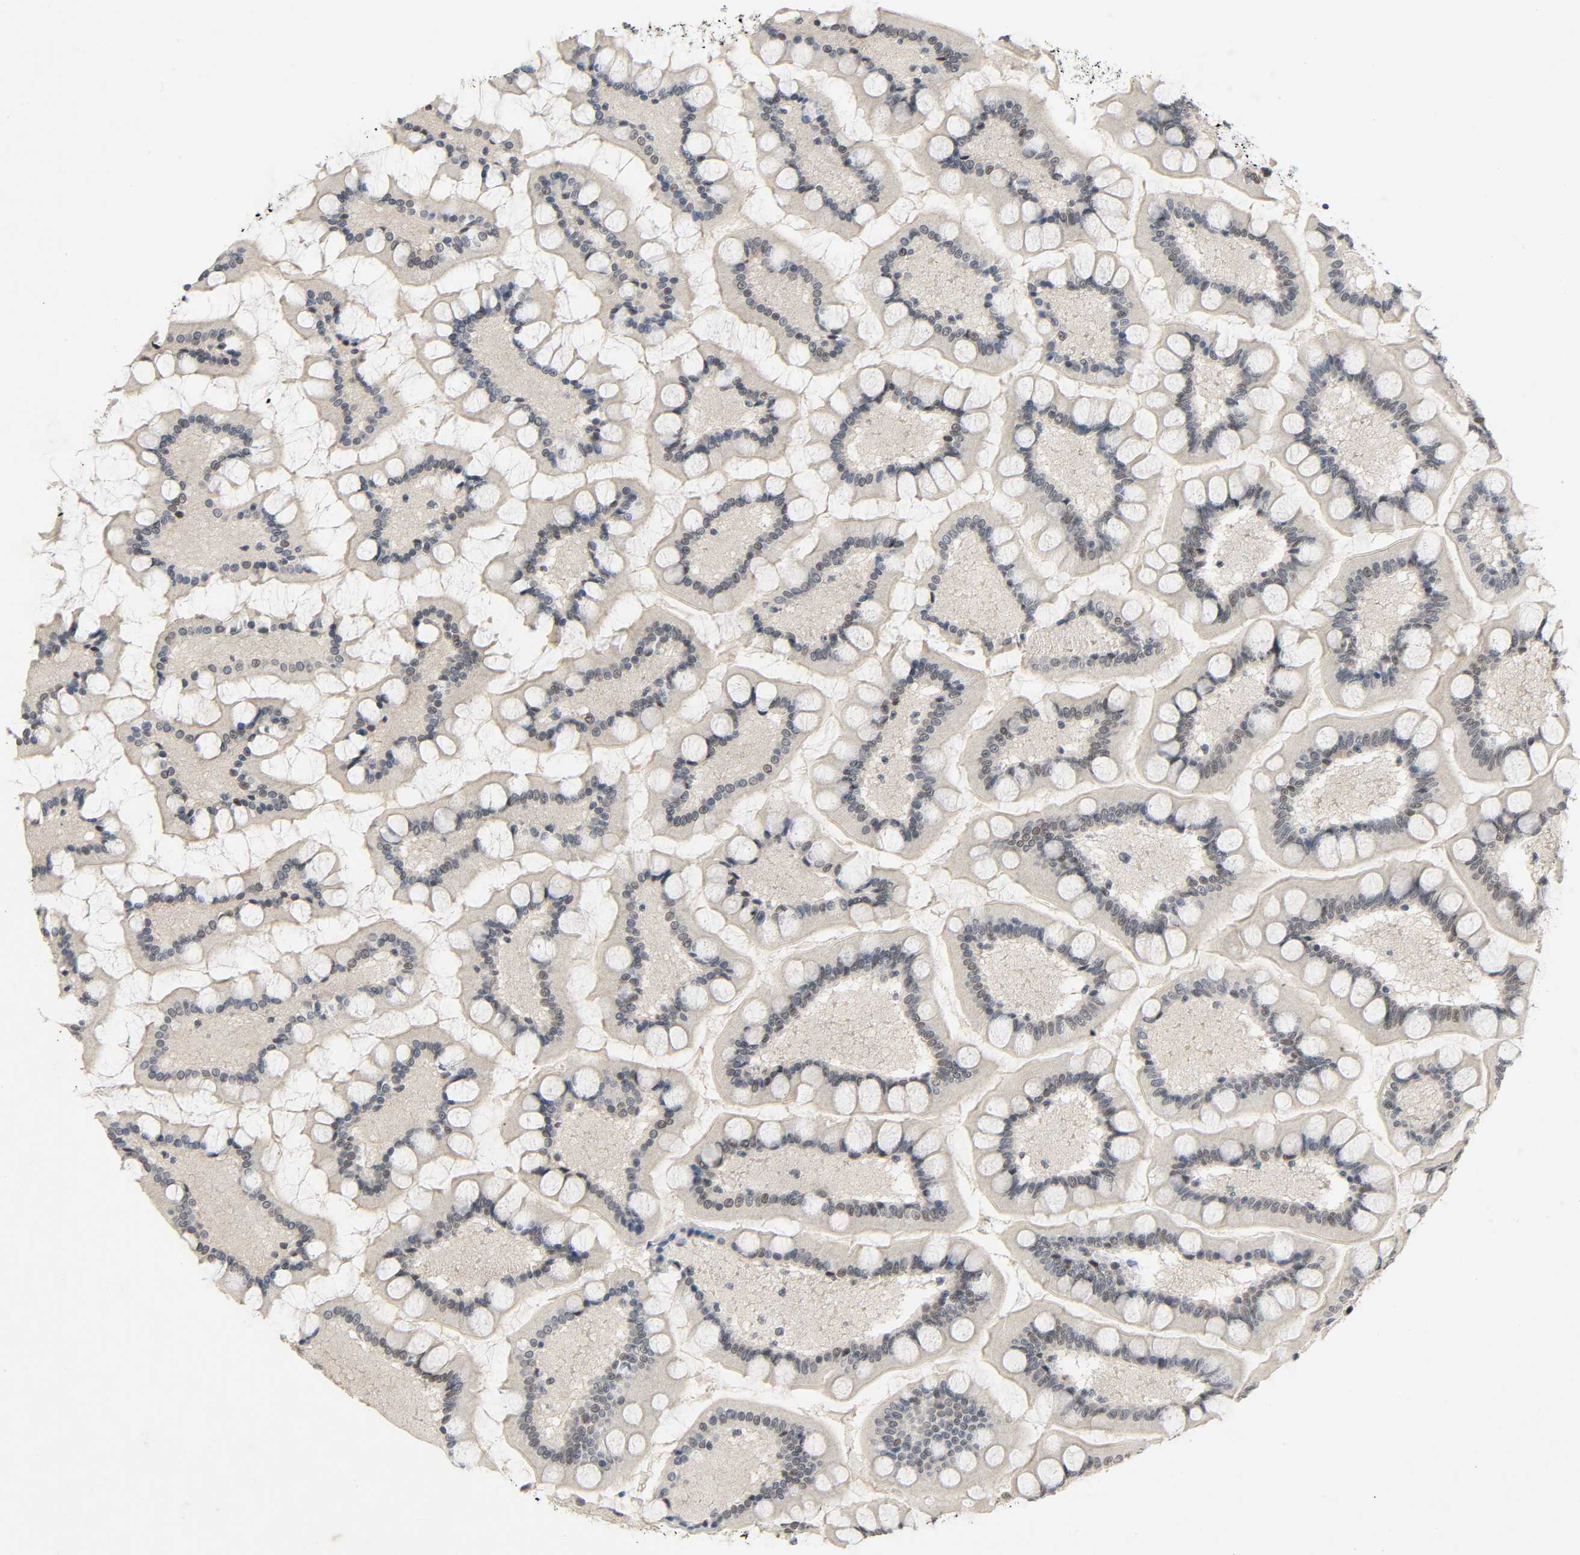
{"staining": {"intensity": "moderate", "quantity": "25%-75%", "location": "cytoplasmic/membranous,nuclear"}, "tissue": "small intestine", "cell_type": "Glandular cells", "image_type": "normal", "snomed": [{"axis": "morphology", "description": "Normal tissue, NOS"}, {"axis": "topography", "description": "Small intestine"}], "caption": "Immunohistochemical staining of benign small intestine demonstrates moderate cytoplasmic/membranous,nuclear protein staining in approximately 25%-75% of glandular cells.", "gene": "MAPKAPK5", "patient": {"sex": "male", "age": 41}}